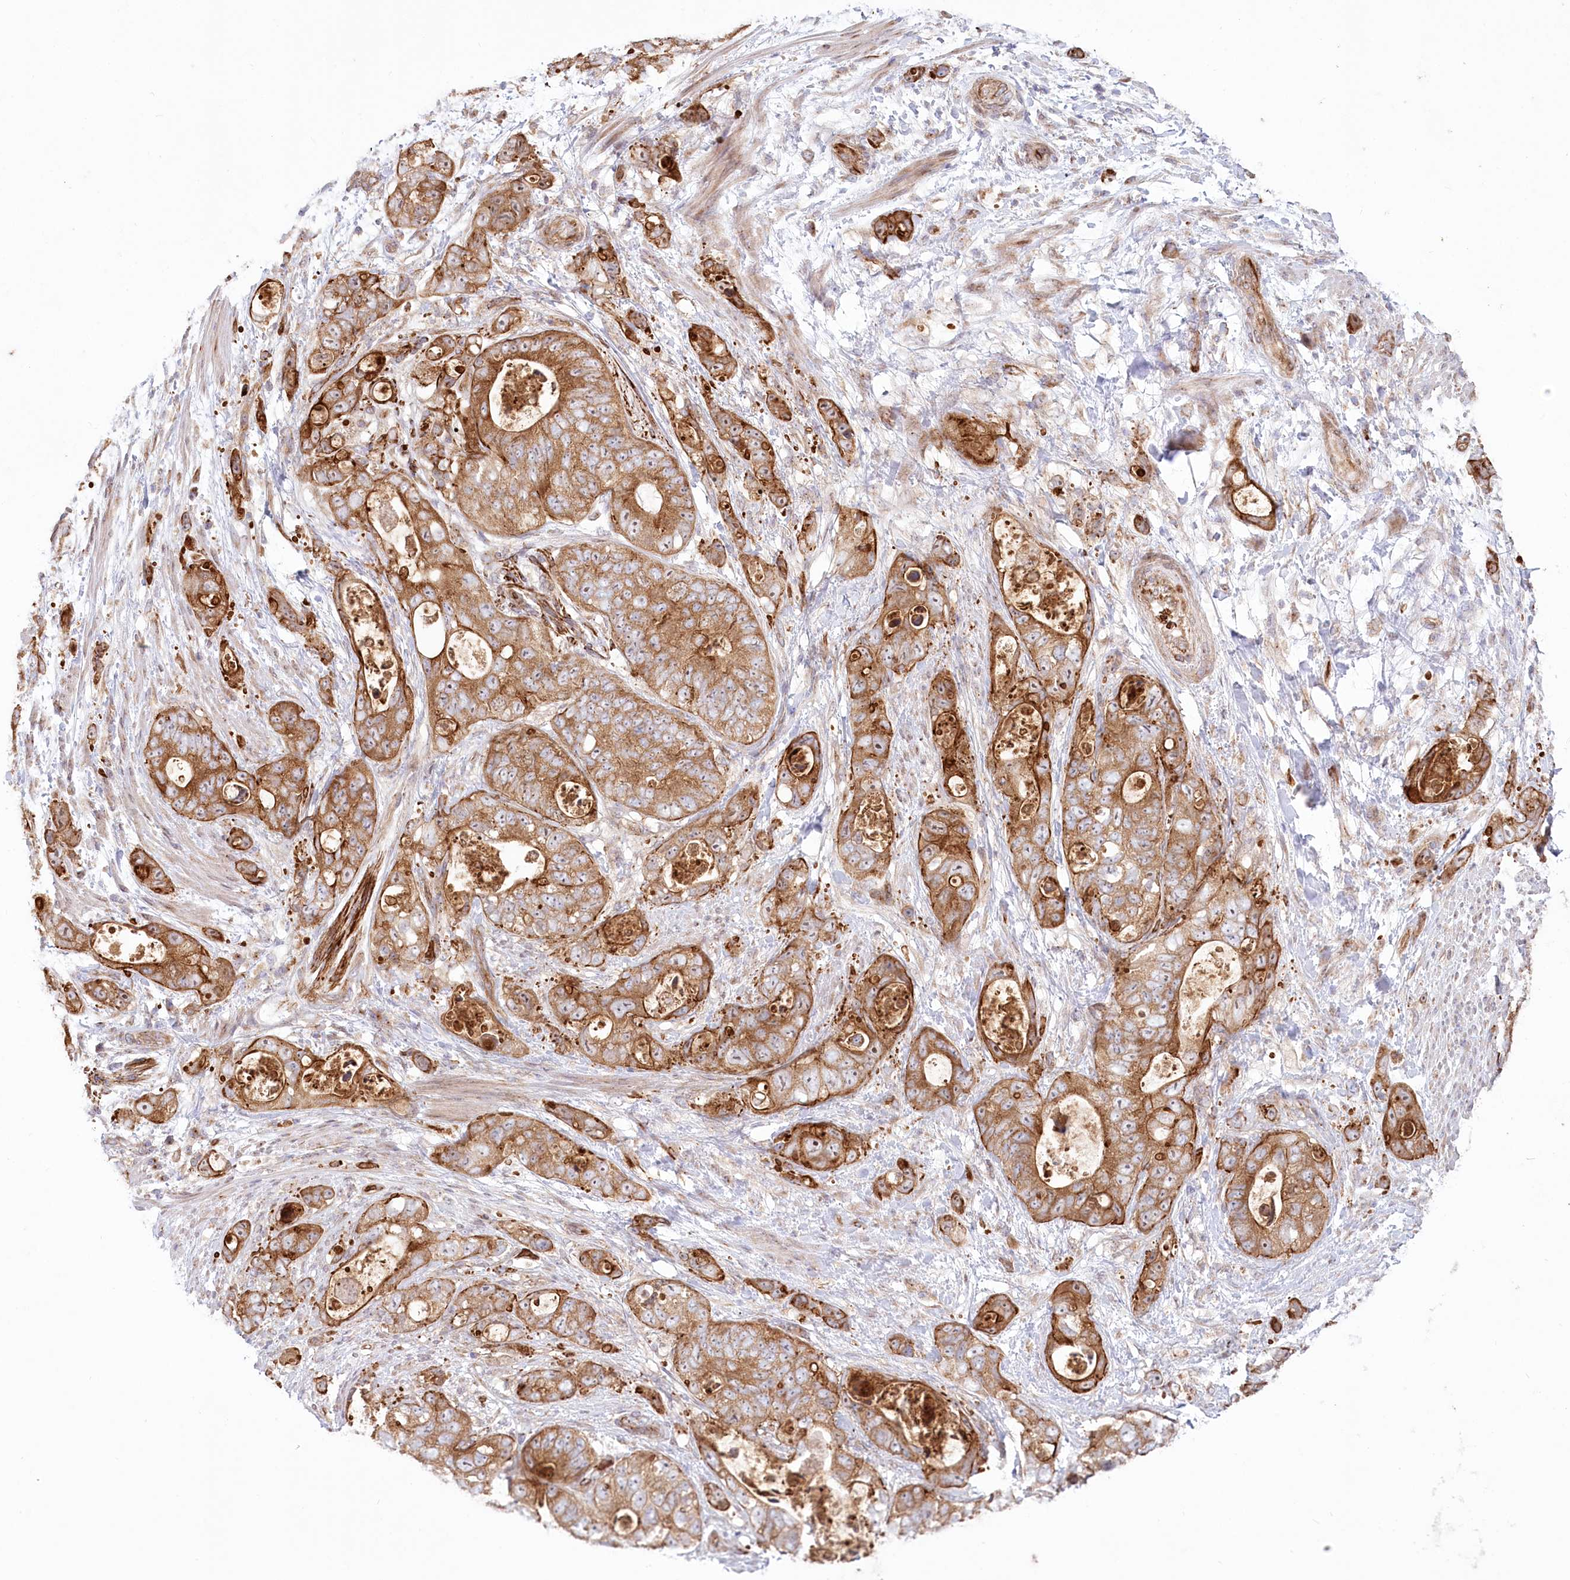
{"staining": {"intensity": "moderate", "quantity": ">75%", "location": "cytoplasmic/membranous"}, "tissue": "stomach cancer", "cell_type": "Tumor cells", "image_type": "cancer", "snomed": [{"axis": "morphology", "description": "Adenocarcinoma, NOS"}, {"axis": "topography", "description": "Stomach"}], "caption": "Moderate cytoplasmic/membranous expression for a protein is appreciated in approximately >75% of tumor cells of stomach cancer using immunohistochemistry.", "gene": "COMMD3", "patient": {"sex": "female", "age": 89}}